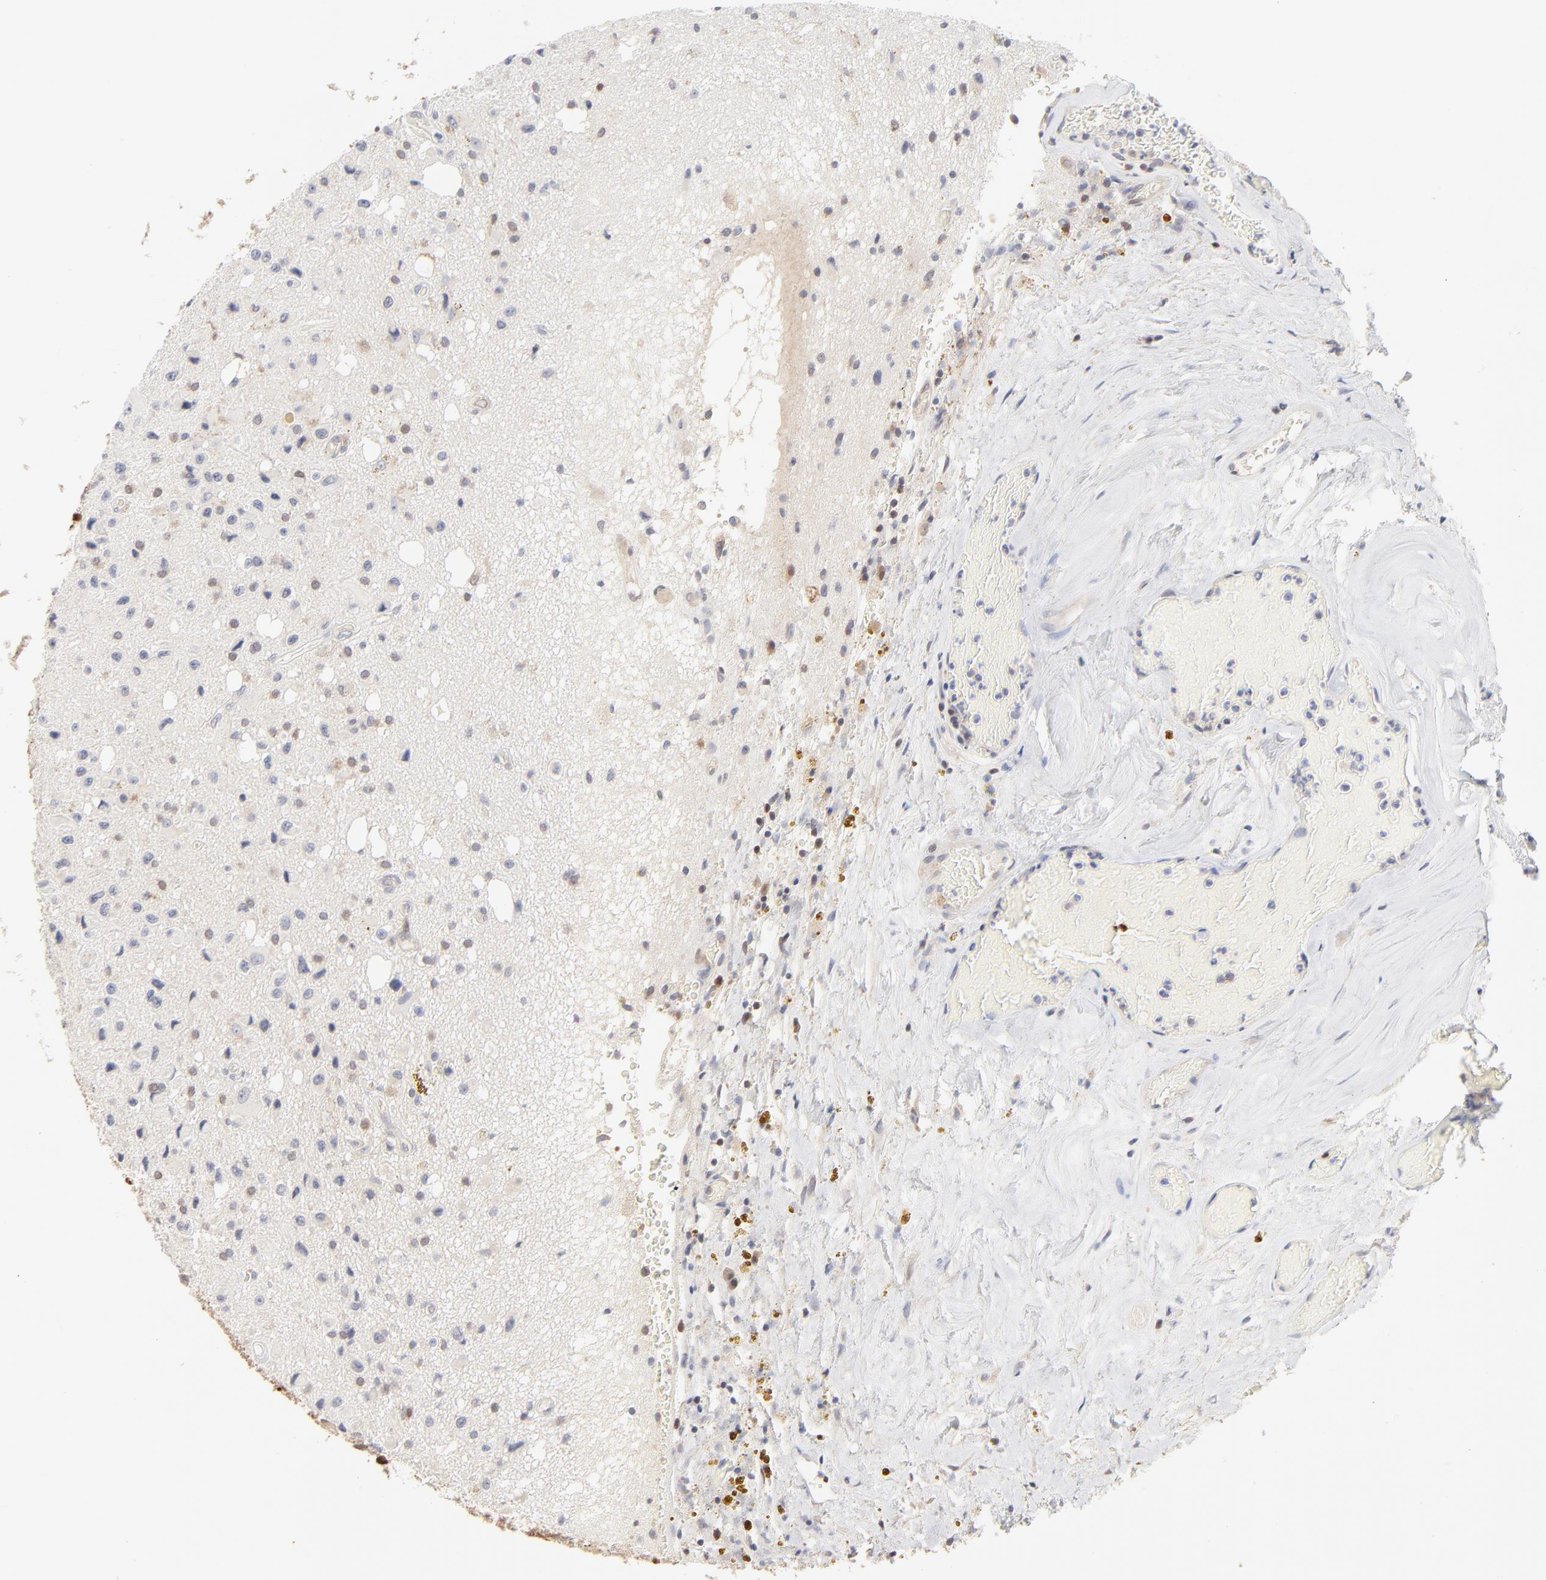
{"staining": {"intensity": "negative", "quantity": "none", "location": "none"}, "tissue": "glioma", "cell_type": "Tumor cells", "image_type": "cancer", "snomed": [{"axis": "morphology", "description": "Glioma, malignant, Low grade"}, {"axis": "topography", "description": "Brain"}], "caption": "The photomicrograph demonstrates no significant staining in tumor cells of malignant glioma (low-grade). (Brightfield microscopy of DAB (3,3'-diaminobenzidine) IHC at high magnification).", "gene": "CDK6", "patient": {"sex": "male", "age": 58}}